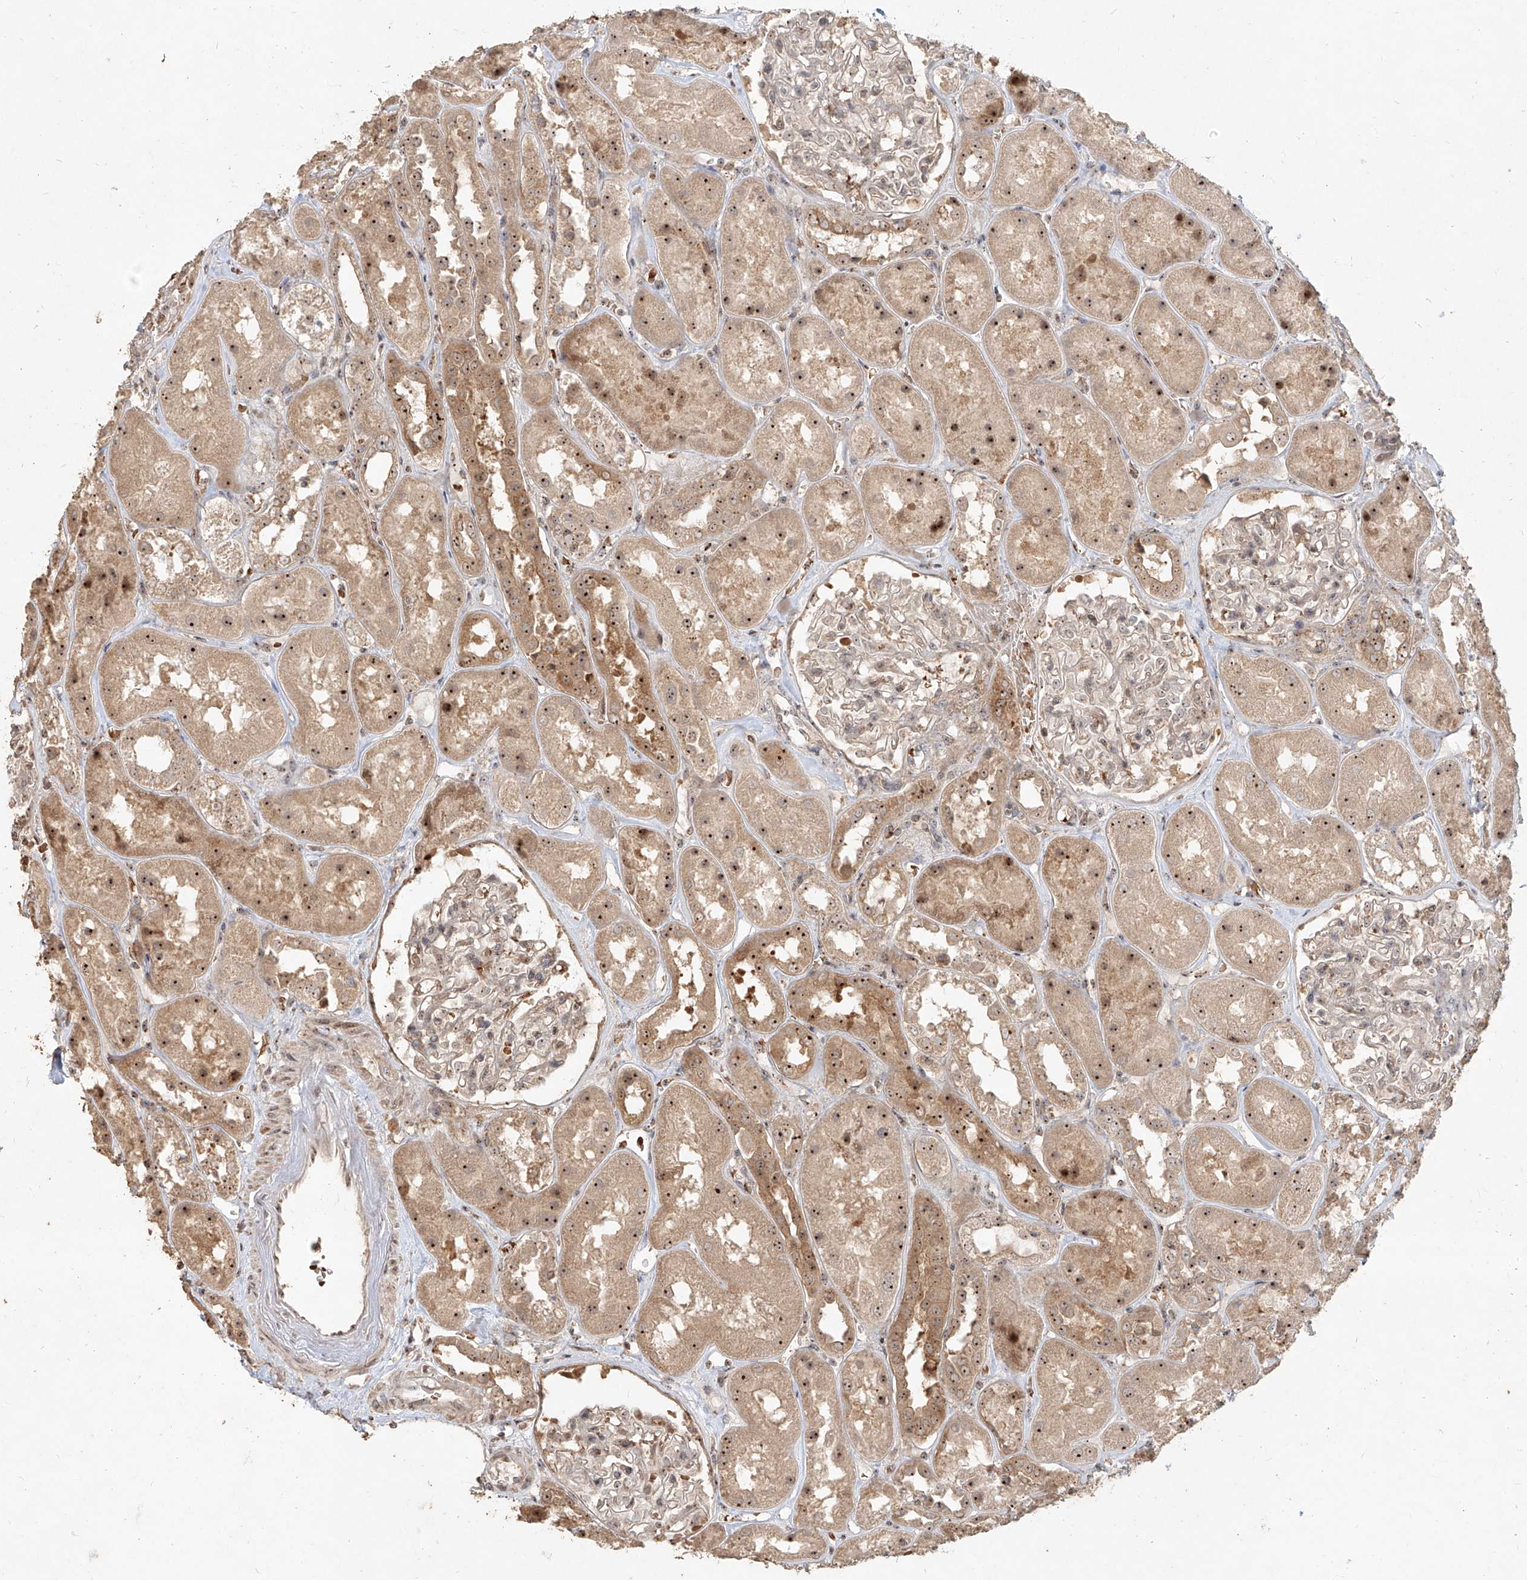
{"staining": {"intensity": "weak", "quantity": ">75%", "location": "cytoplasmic/membranous,nuclear"}, "tissue": "kidney", "cell_type": "Cells in glomeruli", "image_type": "normal", "snomed": [{"axis": "morphology", "description": "Normal tissue, NOS"}, {"axis": "topography", "description": "Kidney"}], "caption": "DAB immunohistochemical staining of normal kidney exhibits weak cytoplasmic/membranous,nuclear protein staining in approximately >75% of cells in glomeruli.", "gene": "BYSL", "patient": {"sex": "male", "age": 70}}